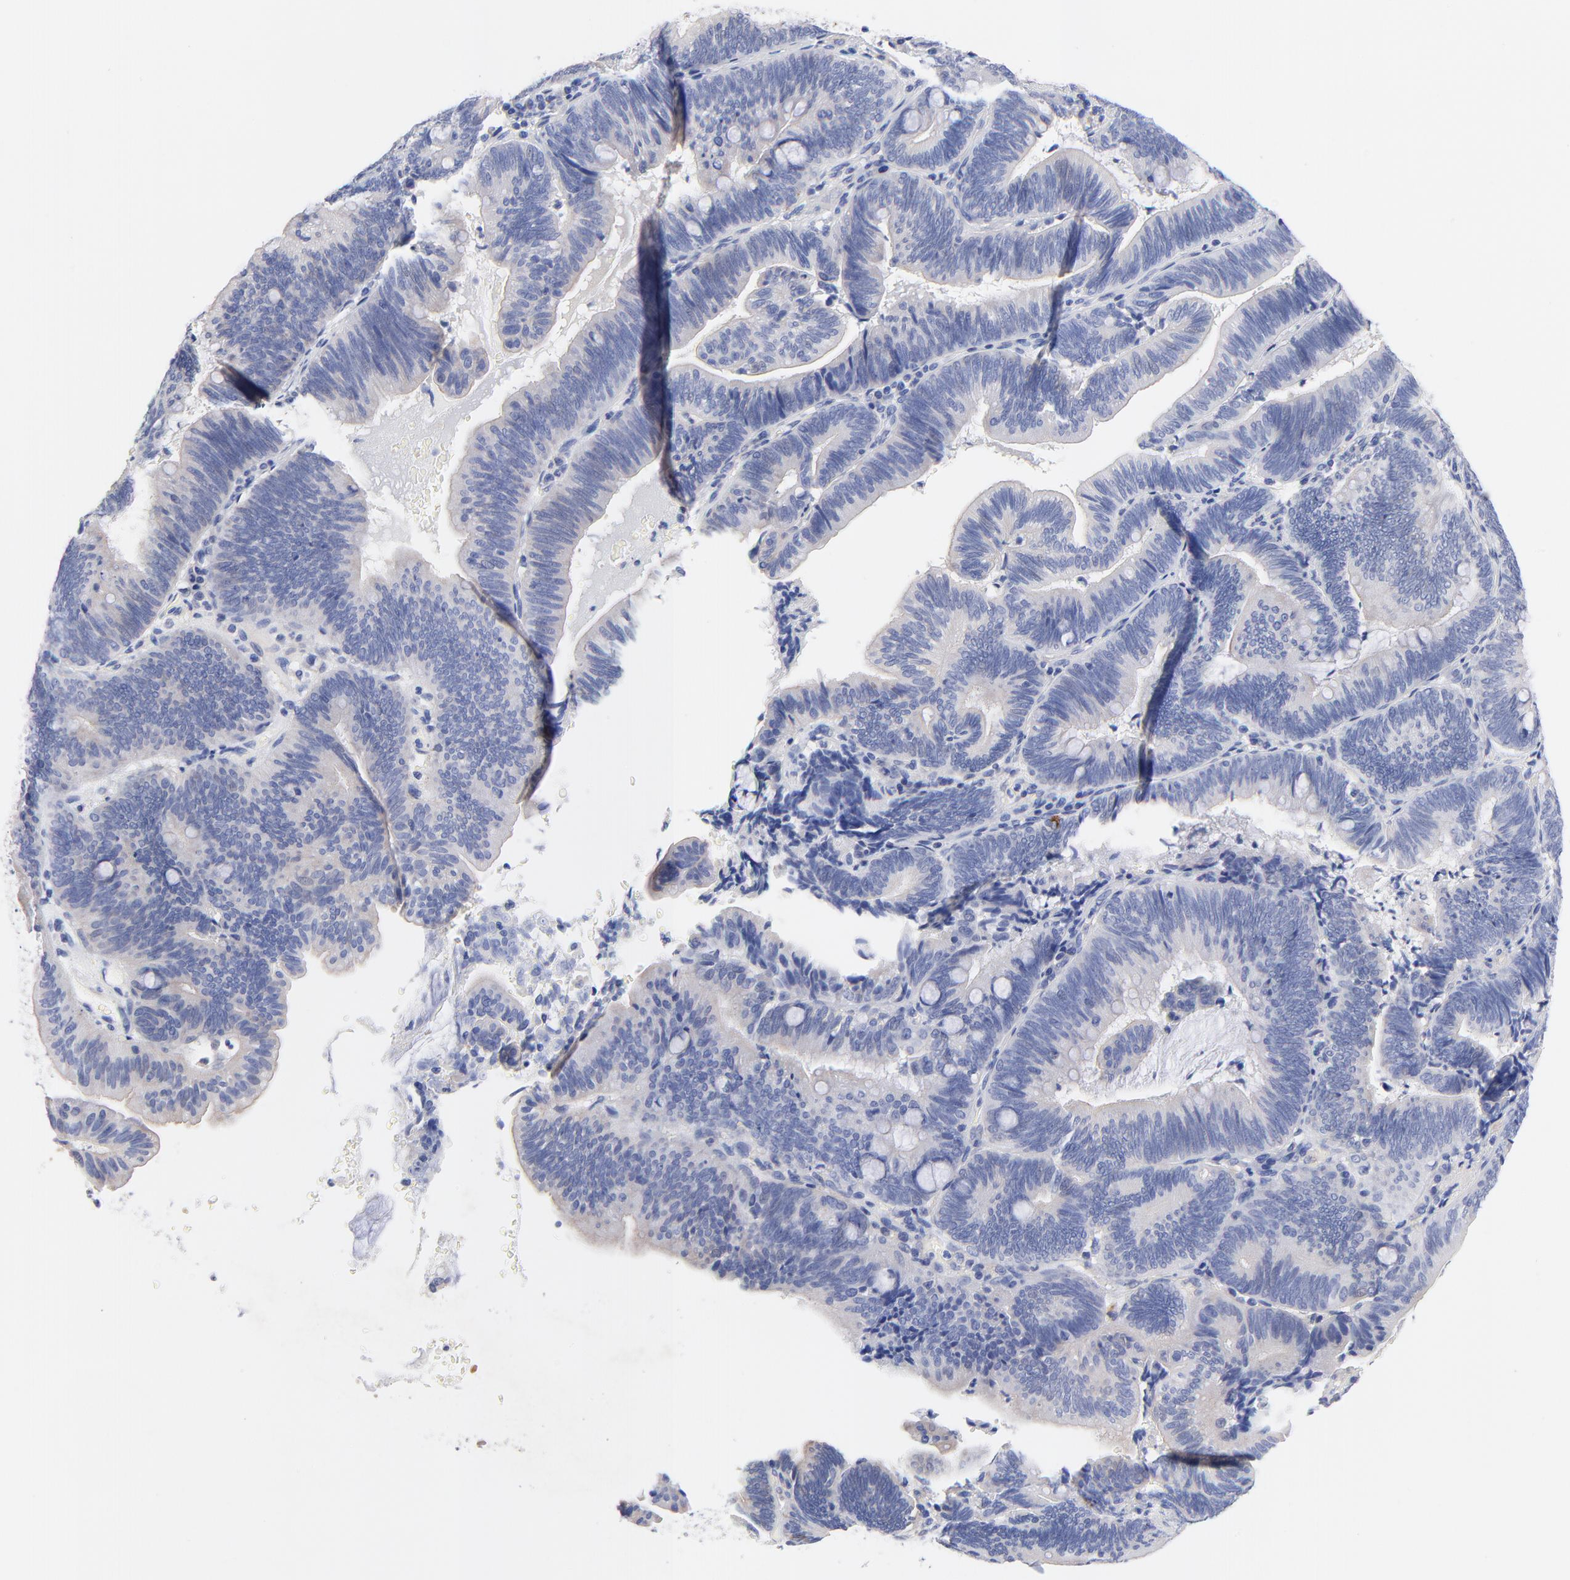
{"staining": {"intensity": "weak", "quantity": "<25%", "location": "cytoplasmic/membranous"}, "tissue": "pancreatic cancer", "cell_type": "Tumor cells", "image_type": "cancer", "snomed": [{"axis": "morphology", "description": "Adenocarcinoma, NOS"}, {"axis": "topography", "description": "Pancreas"}], "caption": "Immunohistochemistry (IHC) histopathology image of pancreatic adenocarcinoma stained for a protein (brown), which displays no expression in tumor cells.", "gene": "FBXO10", "patient": {"sex": "male", "age": 82}}